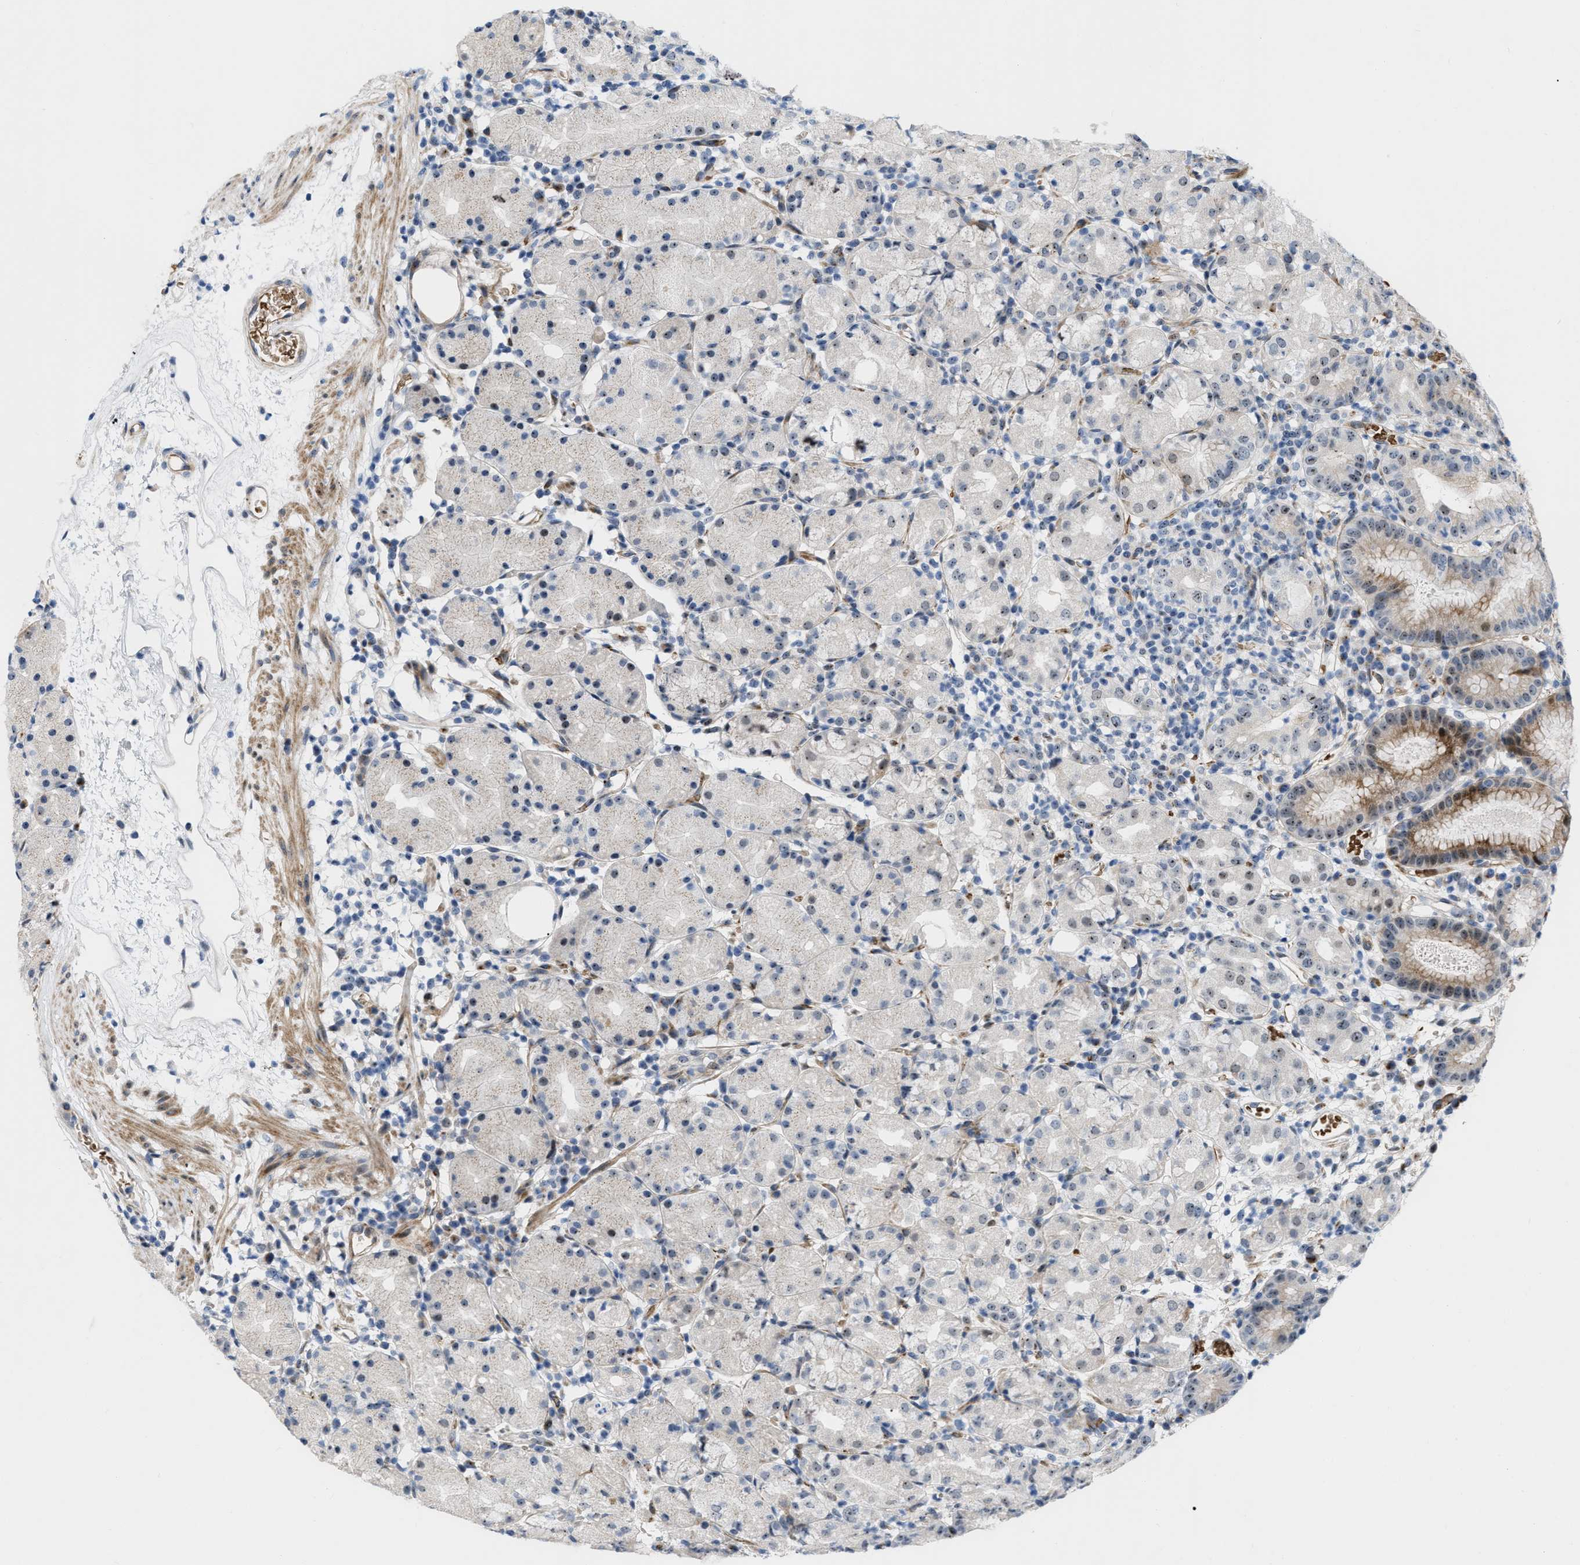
{"staining": {"intensity": "moderate", "quantity": "<25%", "location": "cytoplasmic/membranous,nuclear"}, "tissue": "stomach", "cell_type": "Glandular cells", "image_type": "normal", "snomed": [{"axis": "morphology", "description": "Normal tissue, NOS"}, {"axis": "topography", "description": "Stomach"}, {"axis": "topography", "description": "Stomach, lower"}], "caption": "Immunohistochemistry (IHC) image of normal human stomach stained for a protein (brown), which demonstrates low levels of moderate cytoplasmic/membranous,nuclear positivity in approximately <25% of glandular cells.", "gene": "POLR1F", "patient": {"sex": "female", "age": 75}}